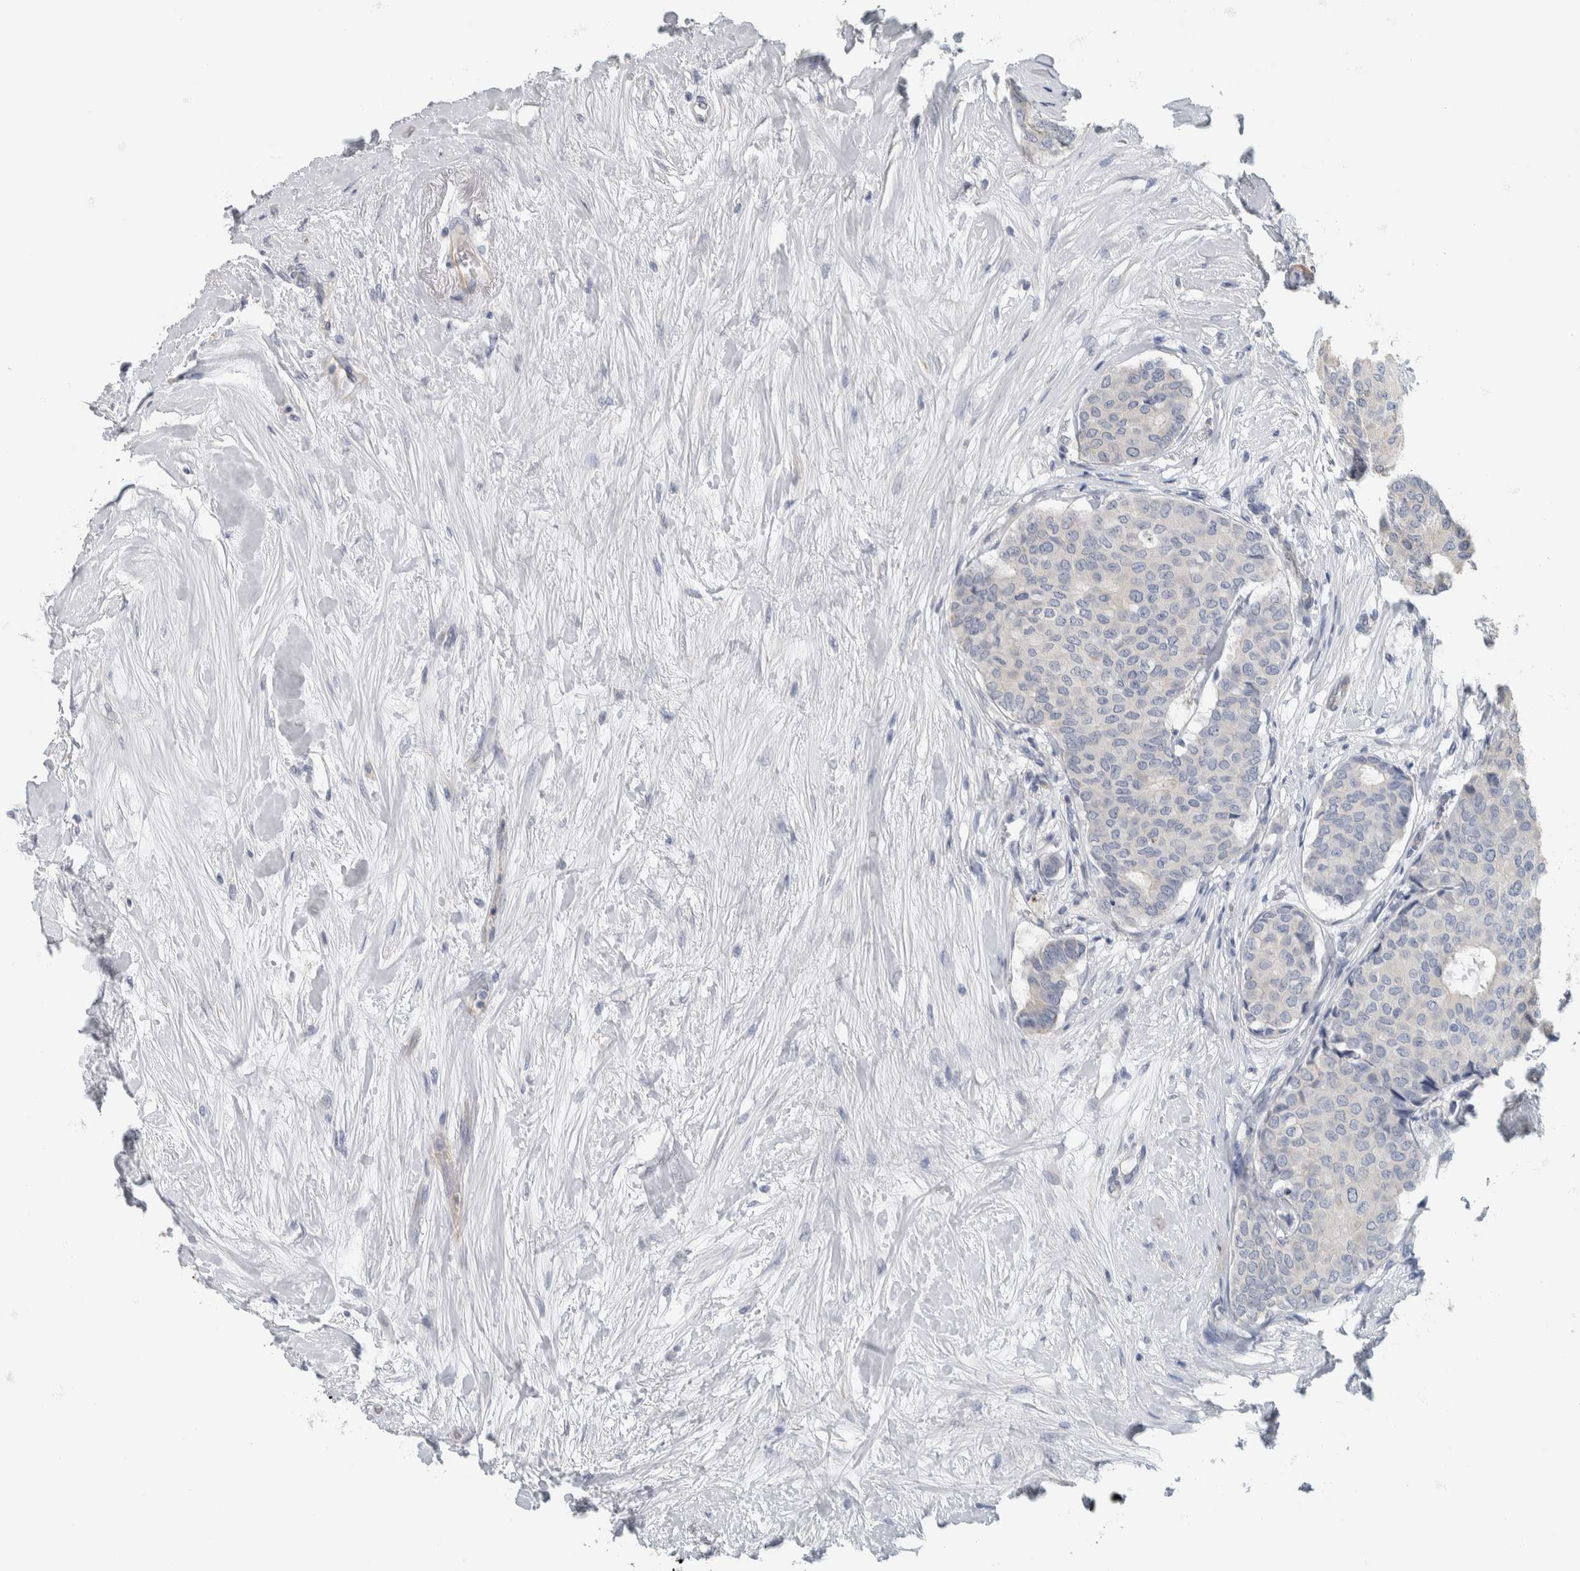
{"staining": {"intensity": "negative", "quantity": "none", "location": "none"}, "tissue": "breast cancer", "cell_type": "Tumor cells", "image_type": "cancer", "snomed": [{"axis": "morphology", "description": "Duct carcinoma"}, {"axis": "topography", "description": "Breast"}], "caption": "IHC photomicrograph of breast infiltrating ductal carcinoma stained for a protein (brown), which reveals no positivity in tumor cells. (DAB (3,3'-diaminobenzidine) immunohistochemistry (IHC) visualized using brightfield microscopy, high magnification).", "gene": "NEFM", "patient": {"sex": "female", "age": 75}}